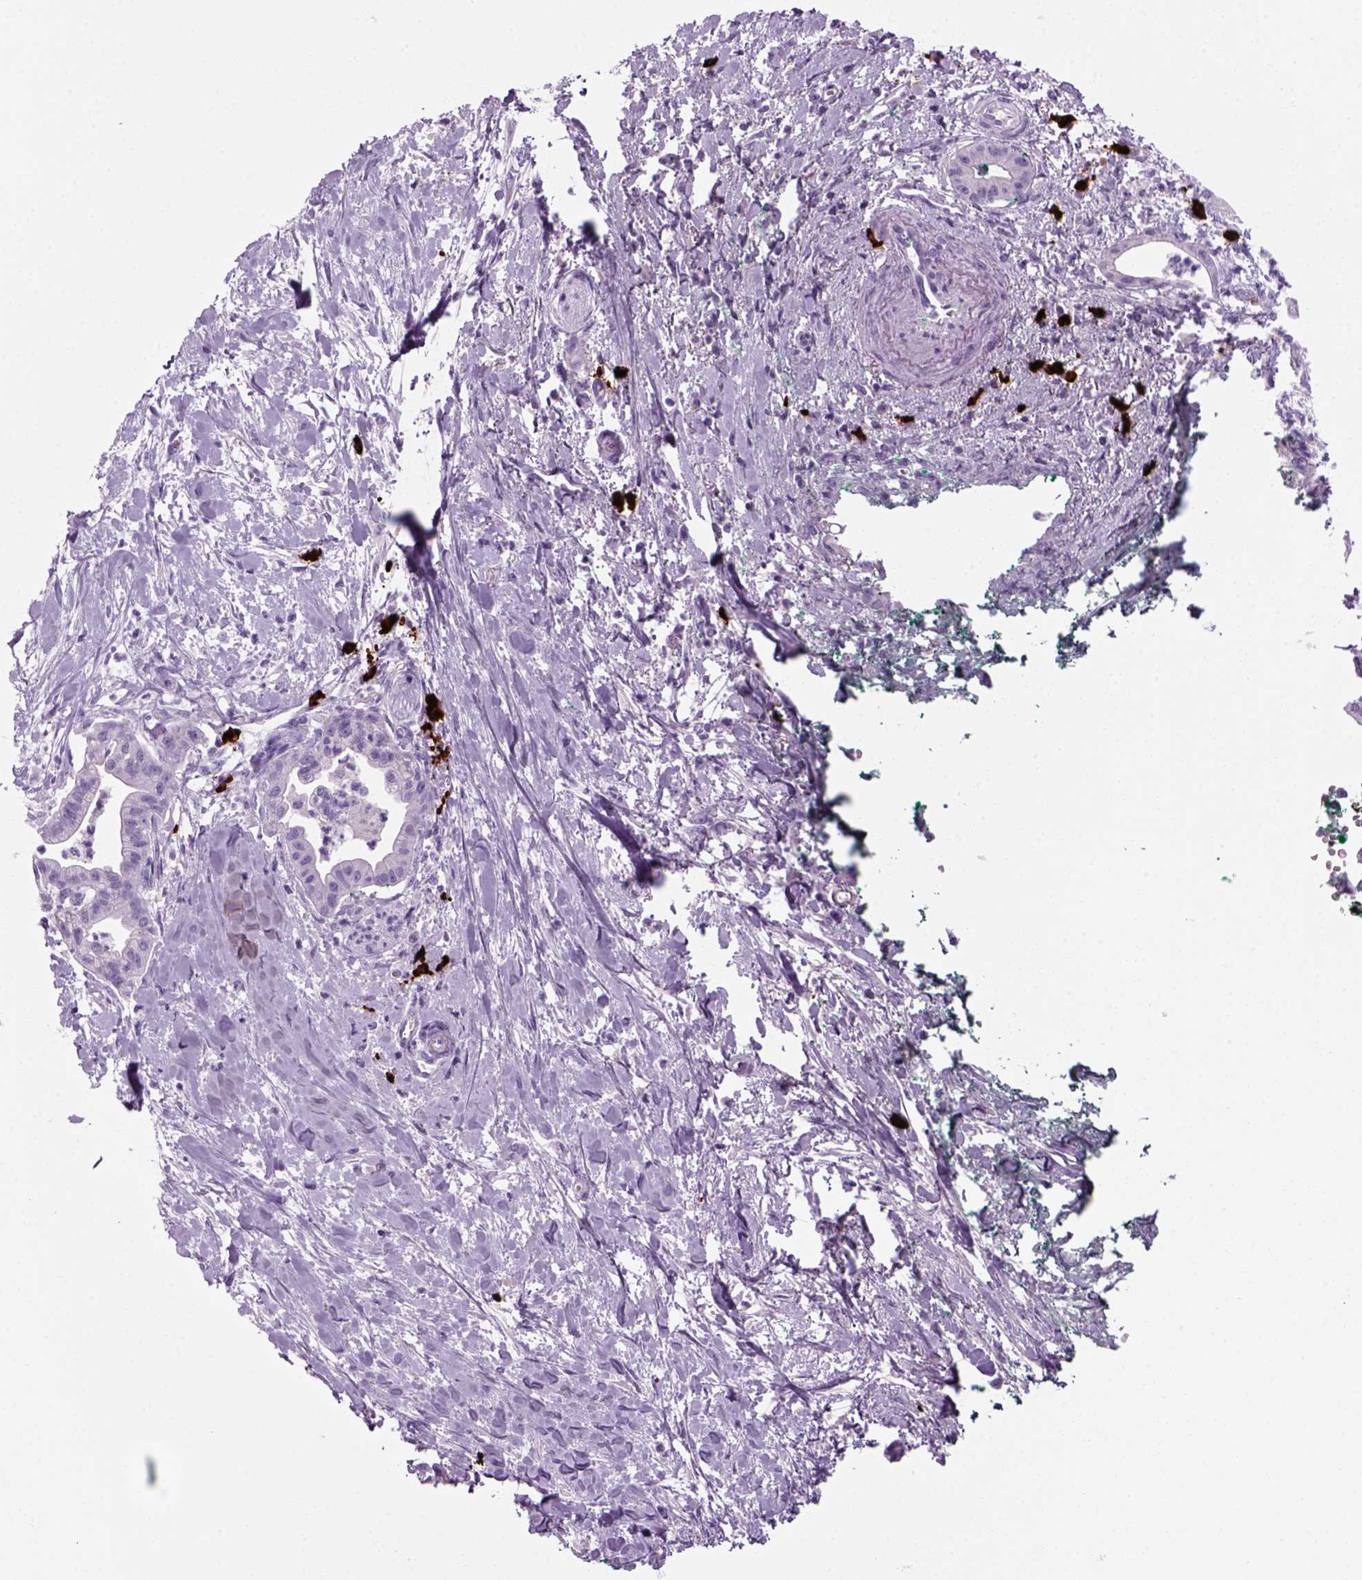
{"staining": {"intensity": "negative", "quantity": "none", "location": "none"}, "tissue": "pancreatic cancer", "cell_type": "Tumor cells", "image_type": "cancer", "snomed": [{"axis": "morphology", "description": "Normal tissue, NOS"}, {"axis": "morphology", "description": "Adenocarcinoma, NOS"}, {"axis": "topography", "description": "Lymph node"}, {"axis": "topography", "description": "Pancreas"}], "caption": "Immunohistochemistry (IHC) micrograph of neoplastic tissue: pancreatic adenocarcinoma stained with DAB (3,3'-diaminobenzidine) exhibits no significant protein expression in tumor cells.", "gene": "MZB1", "patient": {"sex": "female", "age": 58}}